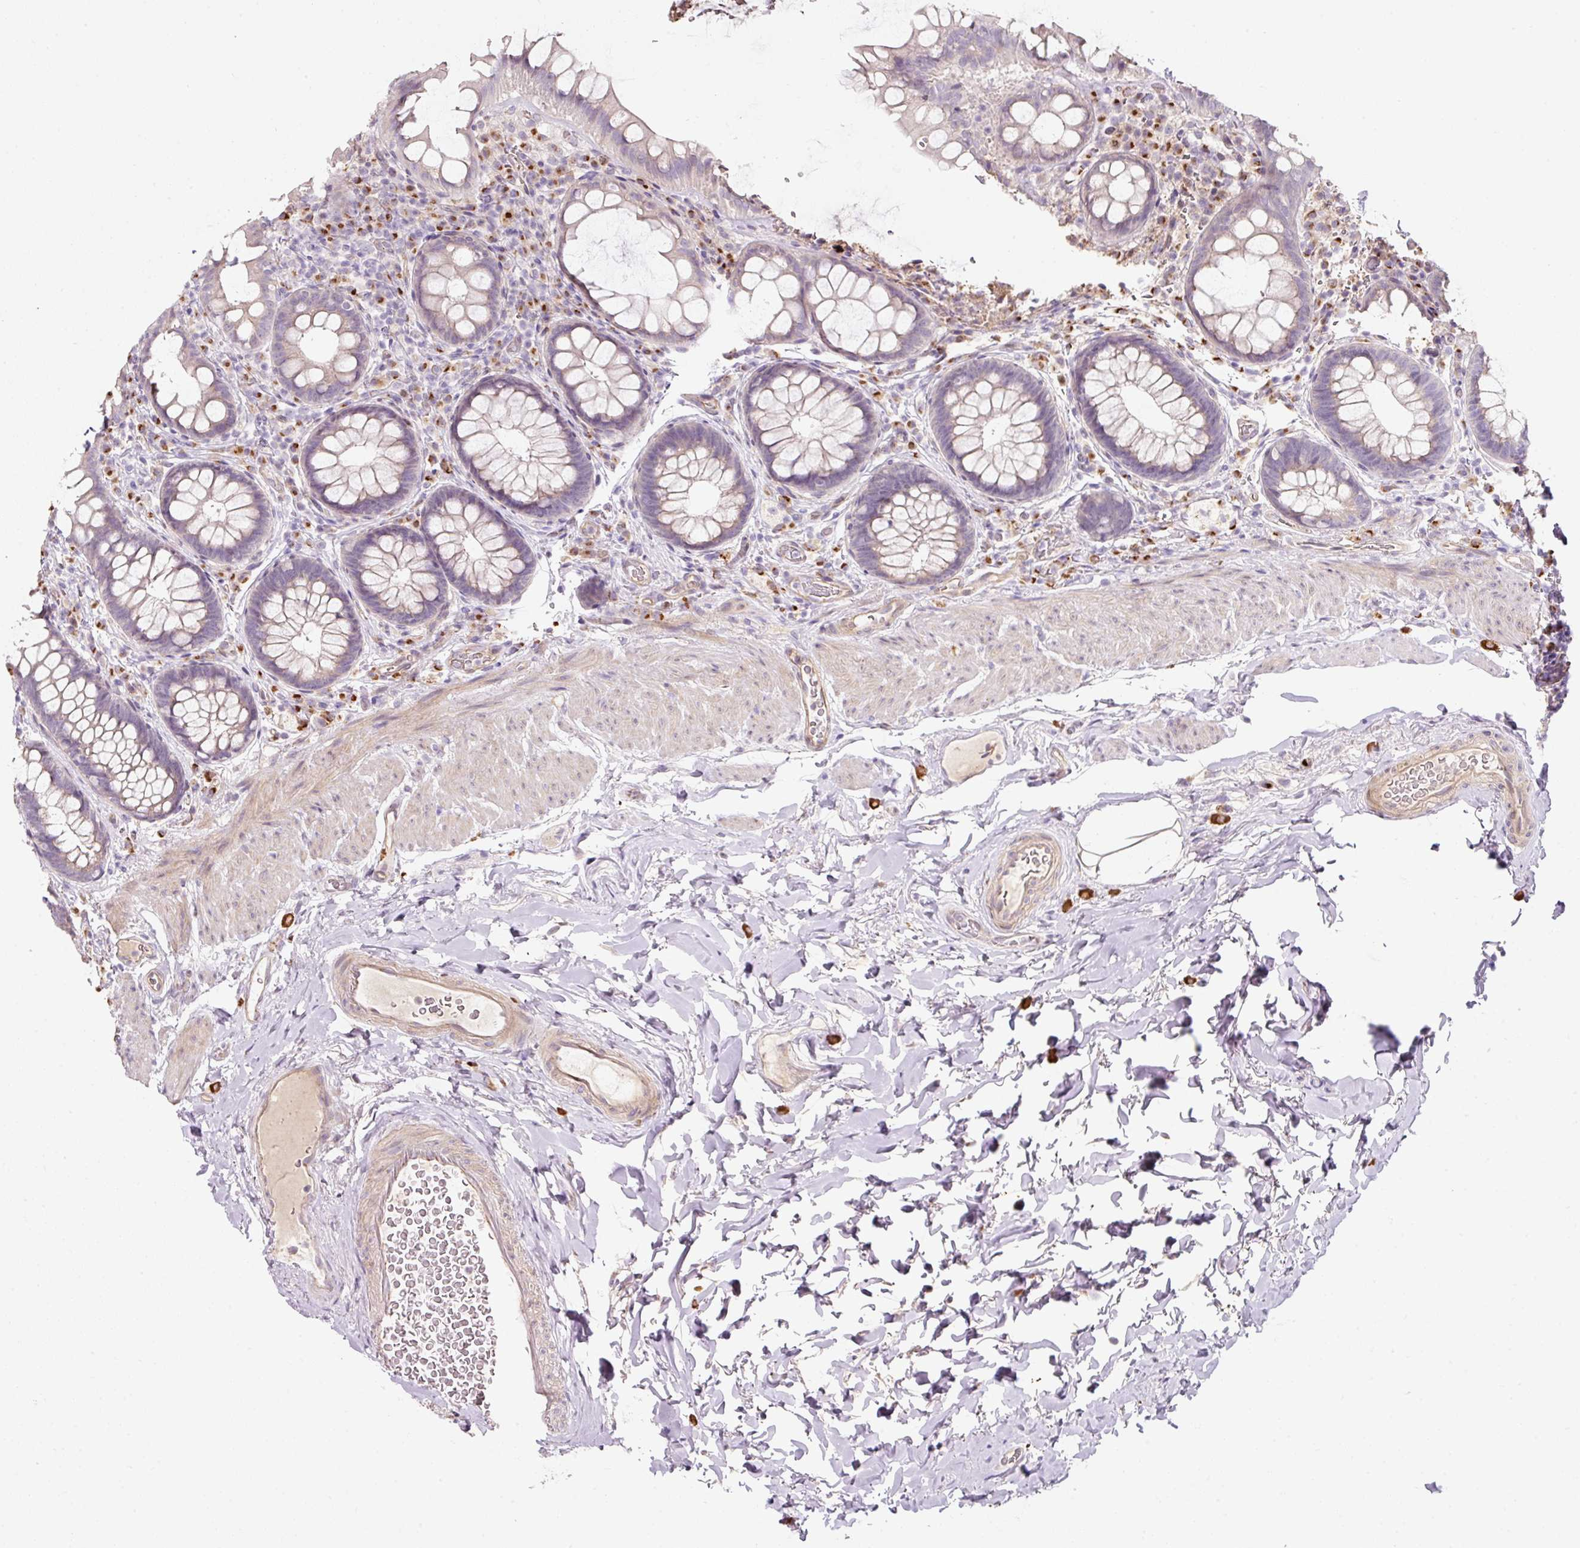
{"staining": {"intensity": "negative", "quantity": "none", "location": "none"}, "tissue": "rectum", "cell_type": "Glandular cells", "image_type": "normal", "snomed": [{"axis": "morphology", "description": "Normal tissue, NOS"}, {"axis": "topography", "description": "Rectum"}], "caption": "Immunohistochemistry (IHC) image of unremarkable human rectum stained for a protein (brown), which demonstrates no positivity in glandular cells. Nuclei are stained in blue.", "gene": "NBPF11", "patient": {"sex": "female", "age": 69}}